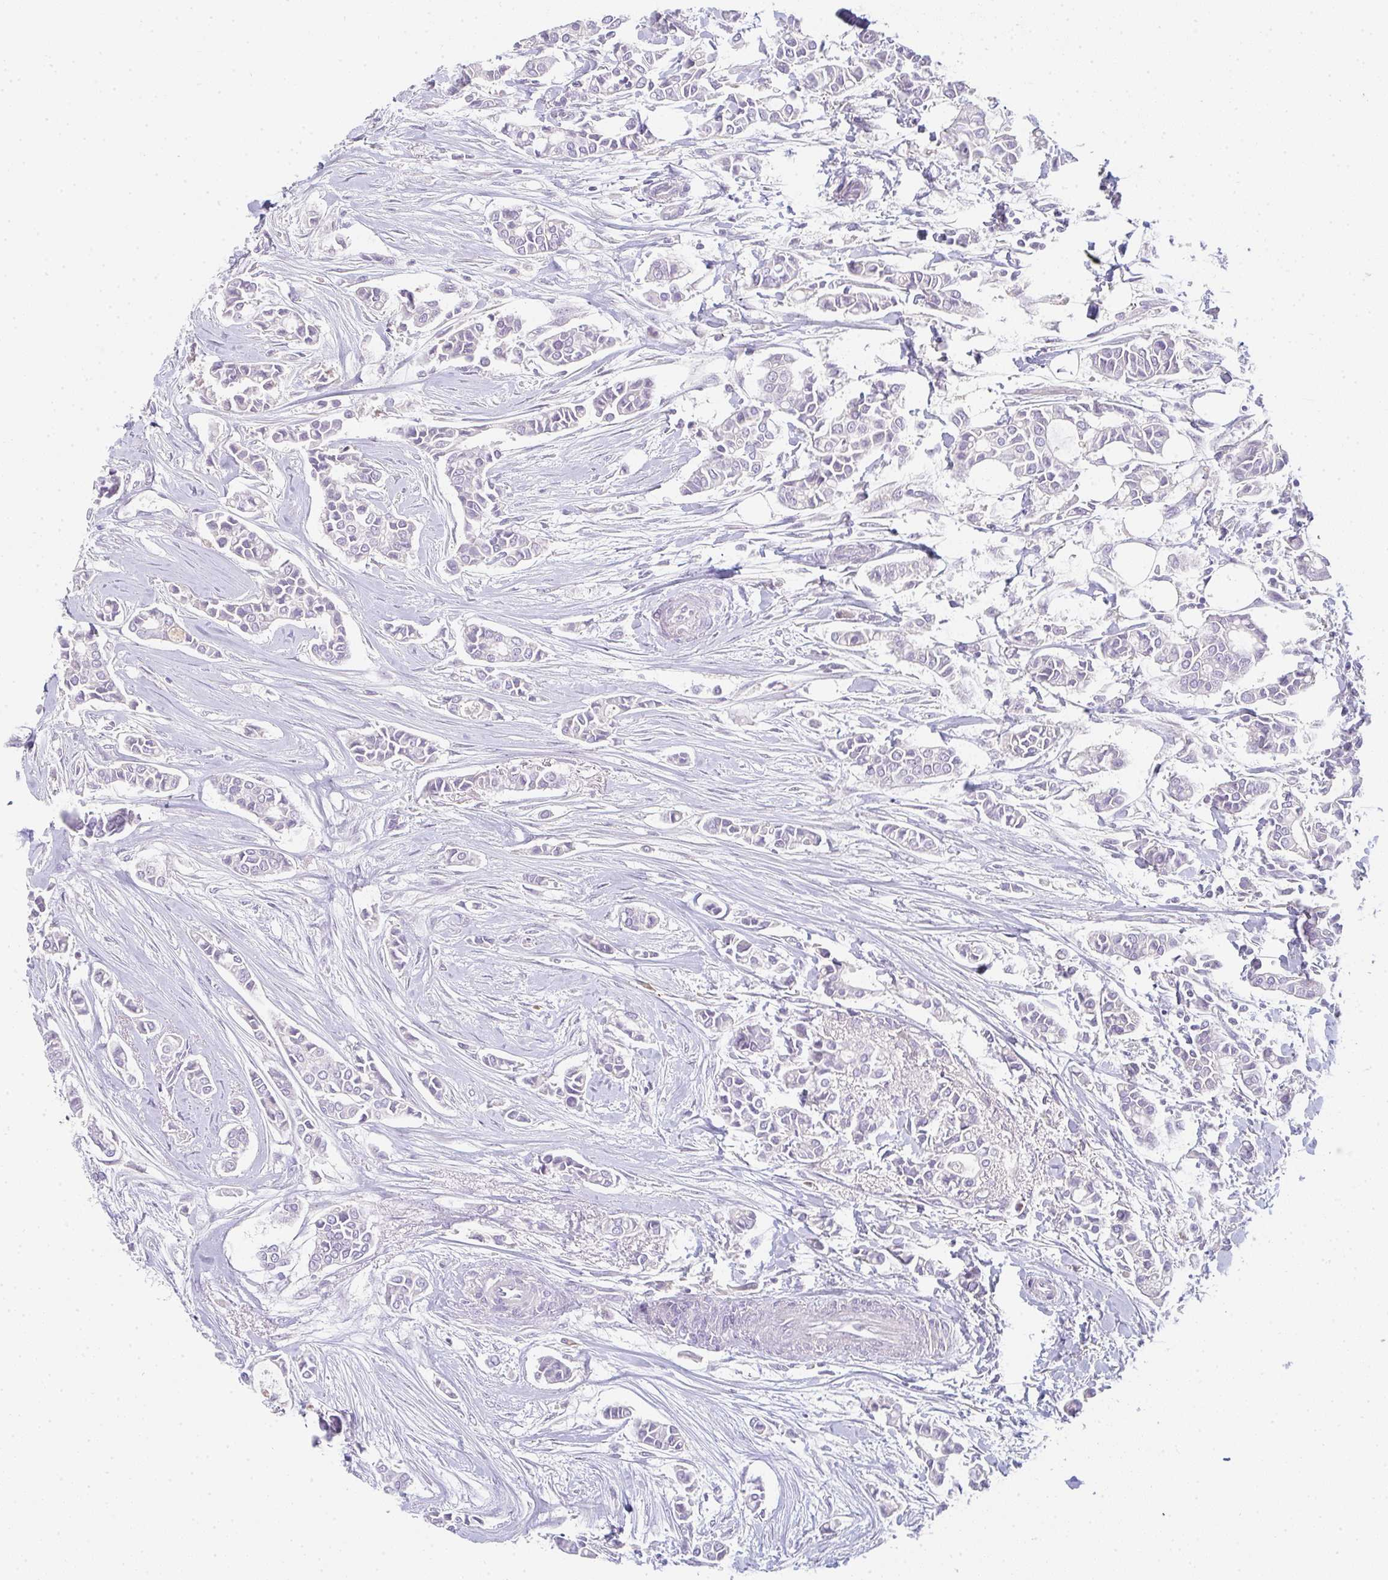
{"staining": {"intensity": "negative", "quantity": "none", "location": "none"}, "tissue": "breast cancer", "cell_type": "Tumor cells", "image_type": "cancer", "snomed": [{"axis": "morphology", "description": "Duct carcinoma"}, {"axis": "topography", "description": "Breast"}], "caption": "The immunohistochemistry micrograph has no significant expression in tumor cells of breast infiltrating ductal carcinoma tissue.", "gene": "ZNF215", "patient": {"sex": "female", "age": 84}}